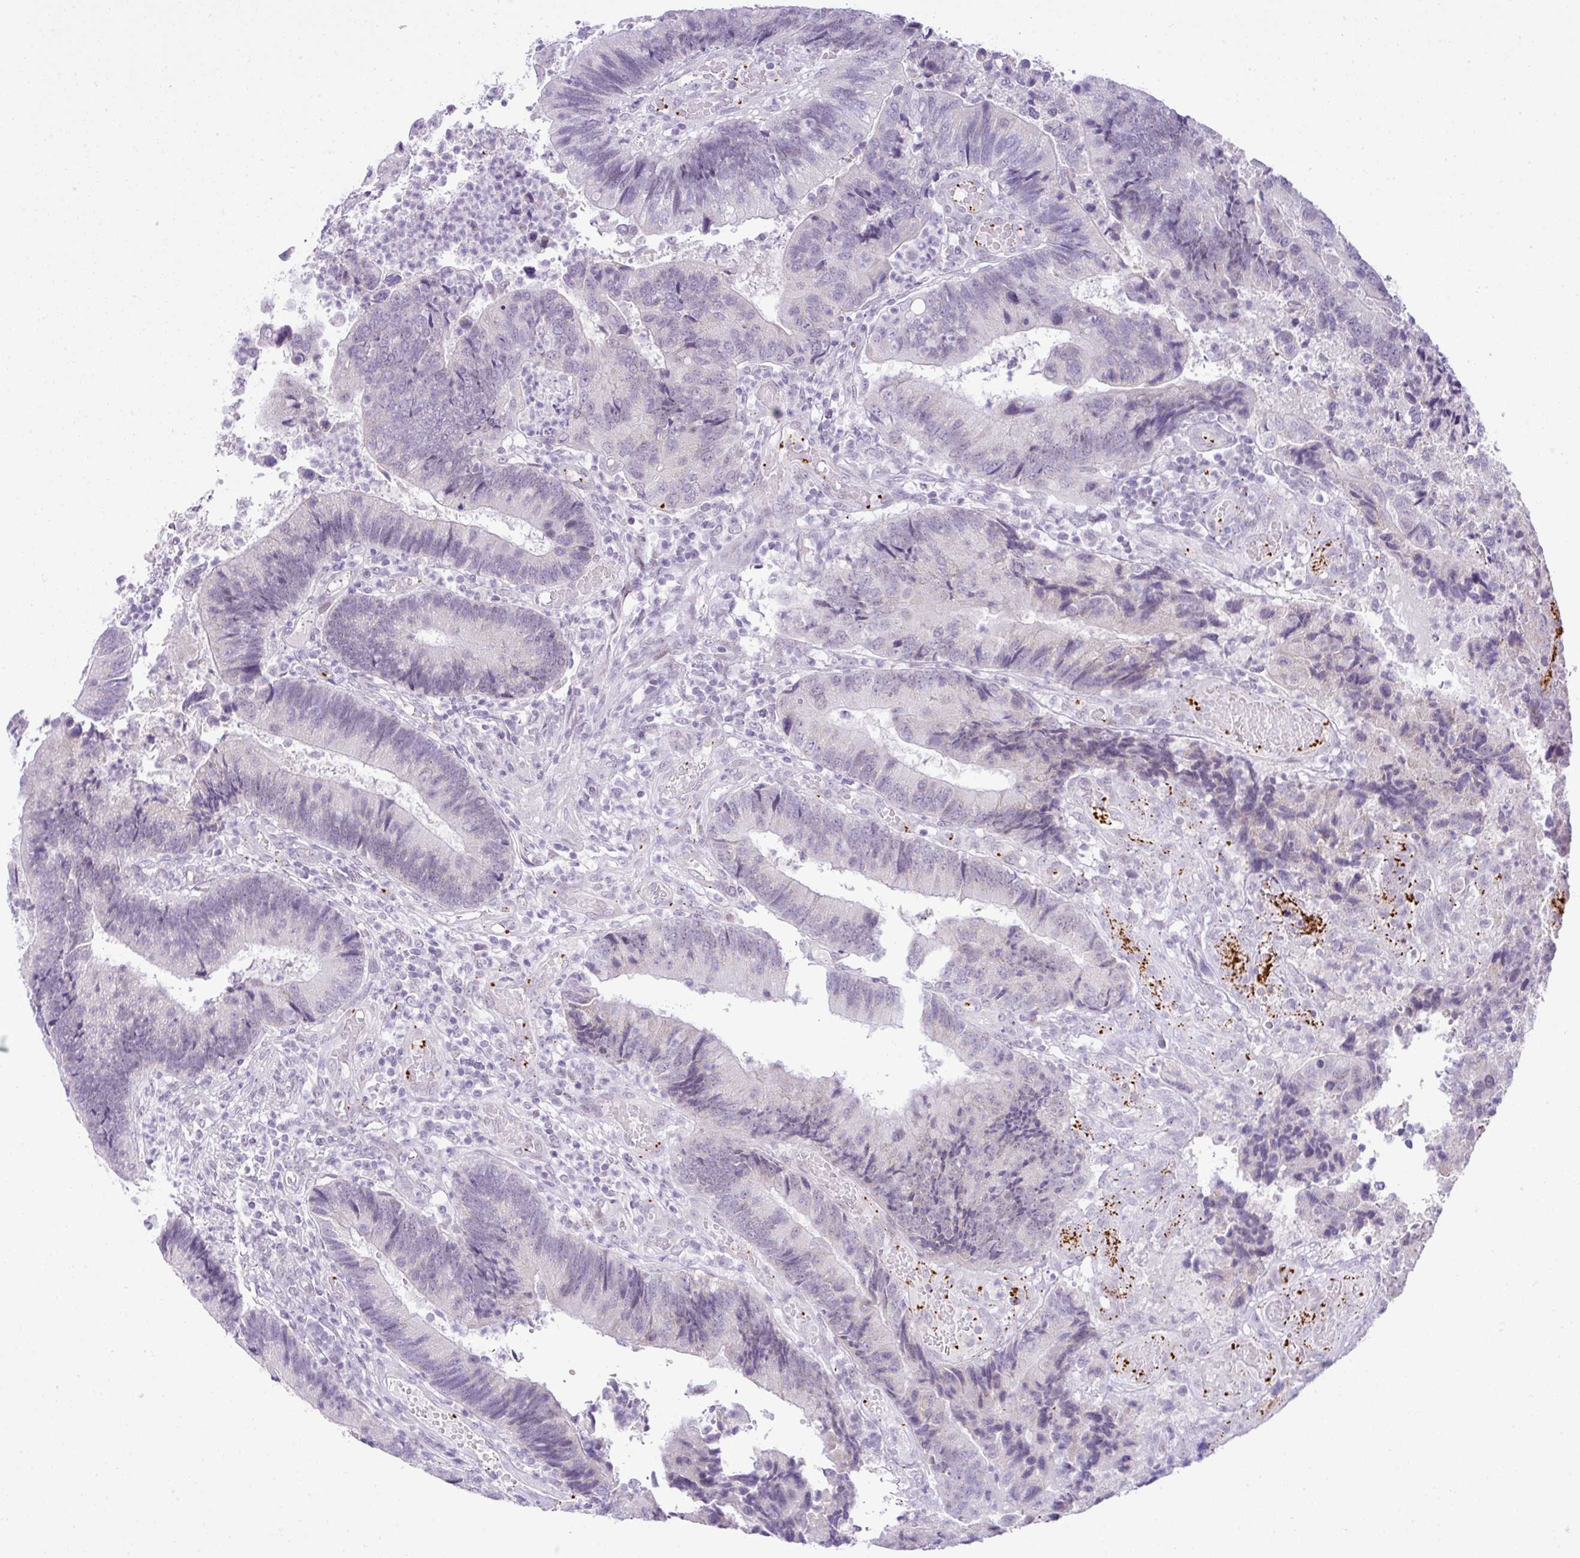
{"staining": {"intensity": "negative", "quantity": "none", "location": "none"}, "tissue": "colorectal cancer", "cell_type": "Tumor cells", "image_type": "cancer", "snomed": [{"axis": "morphology", "description": "Adenocarcinoma, NOS"}, {"axis": "topography", "description": "Colon"}], "caption": "The image demonstrates no staining of tumor cells in colorectal cancer. (Brightfield microscopy of DAB IHC at high magnification).", "gene": "CMTM5", "patient": {"sex": "female", "age": 67}}